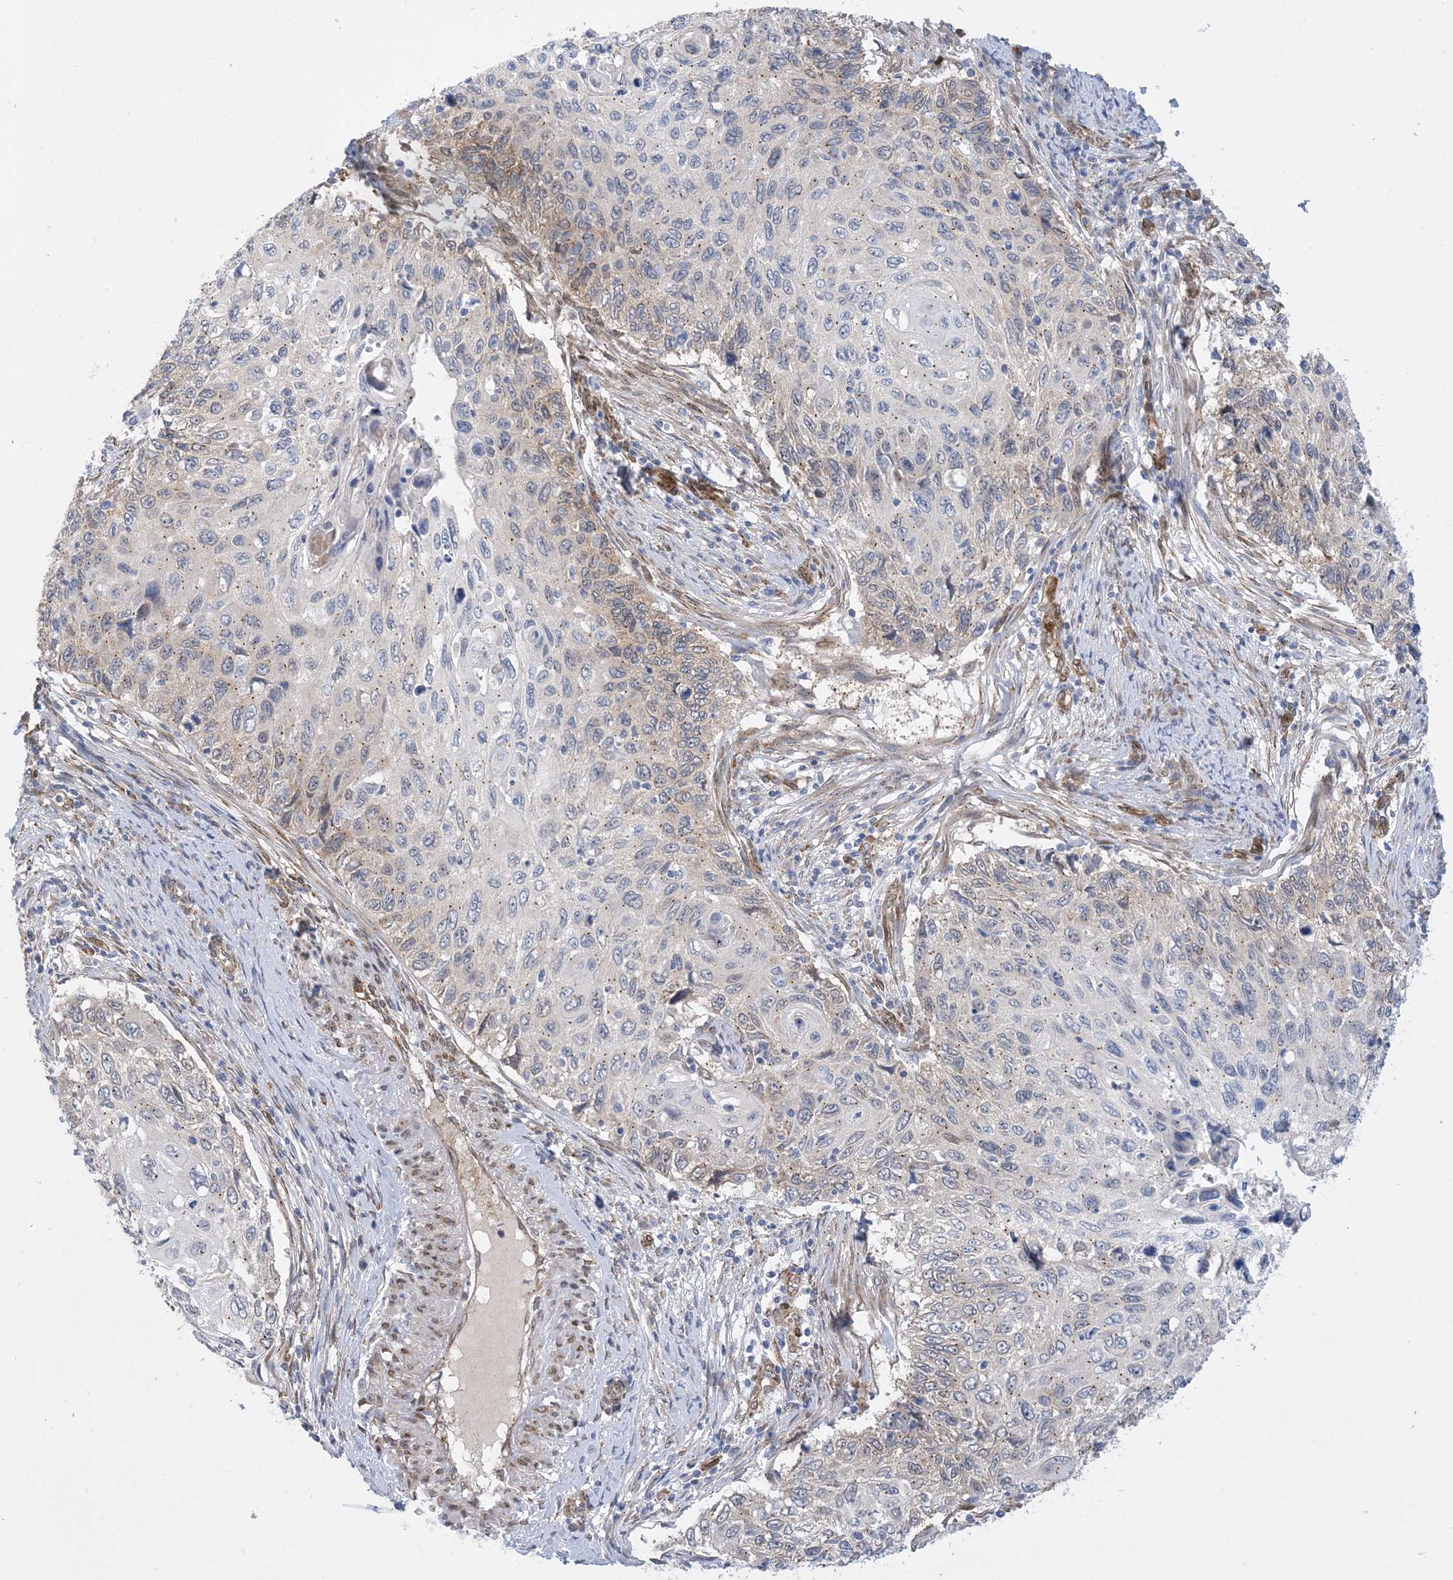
{"staining": {"intensity": "weak", "quantity": "<25%", "location": "cytoplasmic/membranous"}, "tissue": "cervical cancer", "cell_type": "Tumor cells", "image_type": "cancer", "snomed": [{"axis": "morphology", "description": "Squamous cell carcinoma, NOS"}, {"axis": "topography", "description": "Cervix"}], "caption": "The micrograph displays no staining of tumor cells in cervical cancer.", "gene": "RBMS3", "patient": {"sex": "female", "age": 70}}